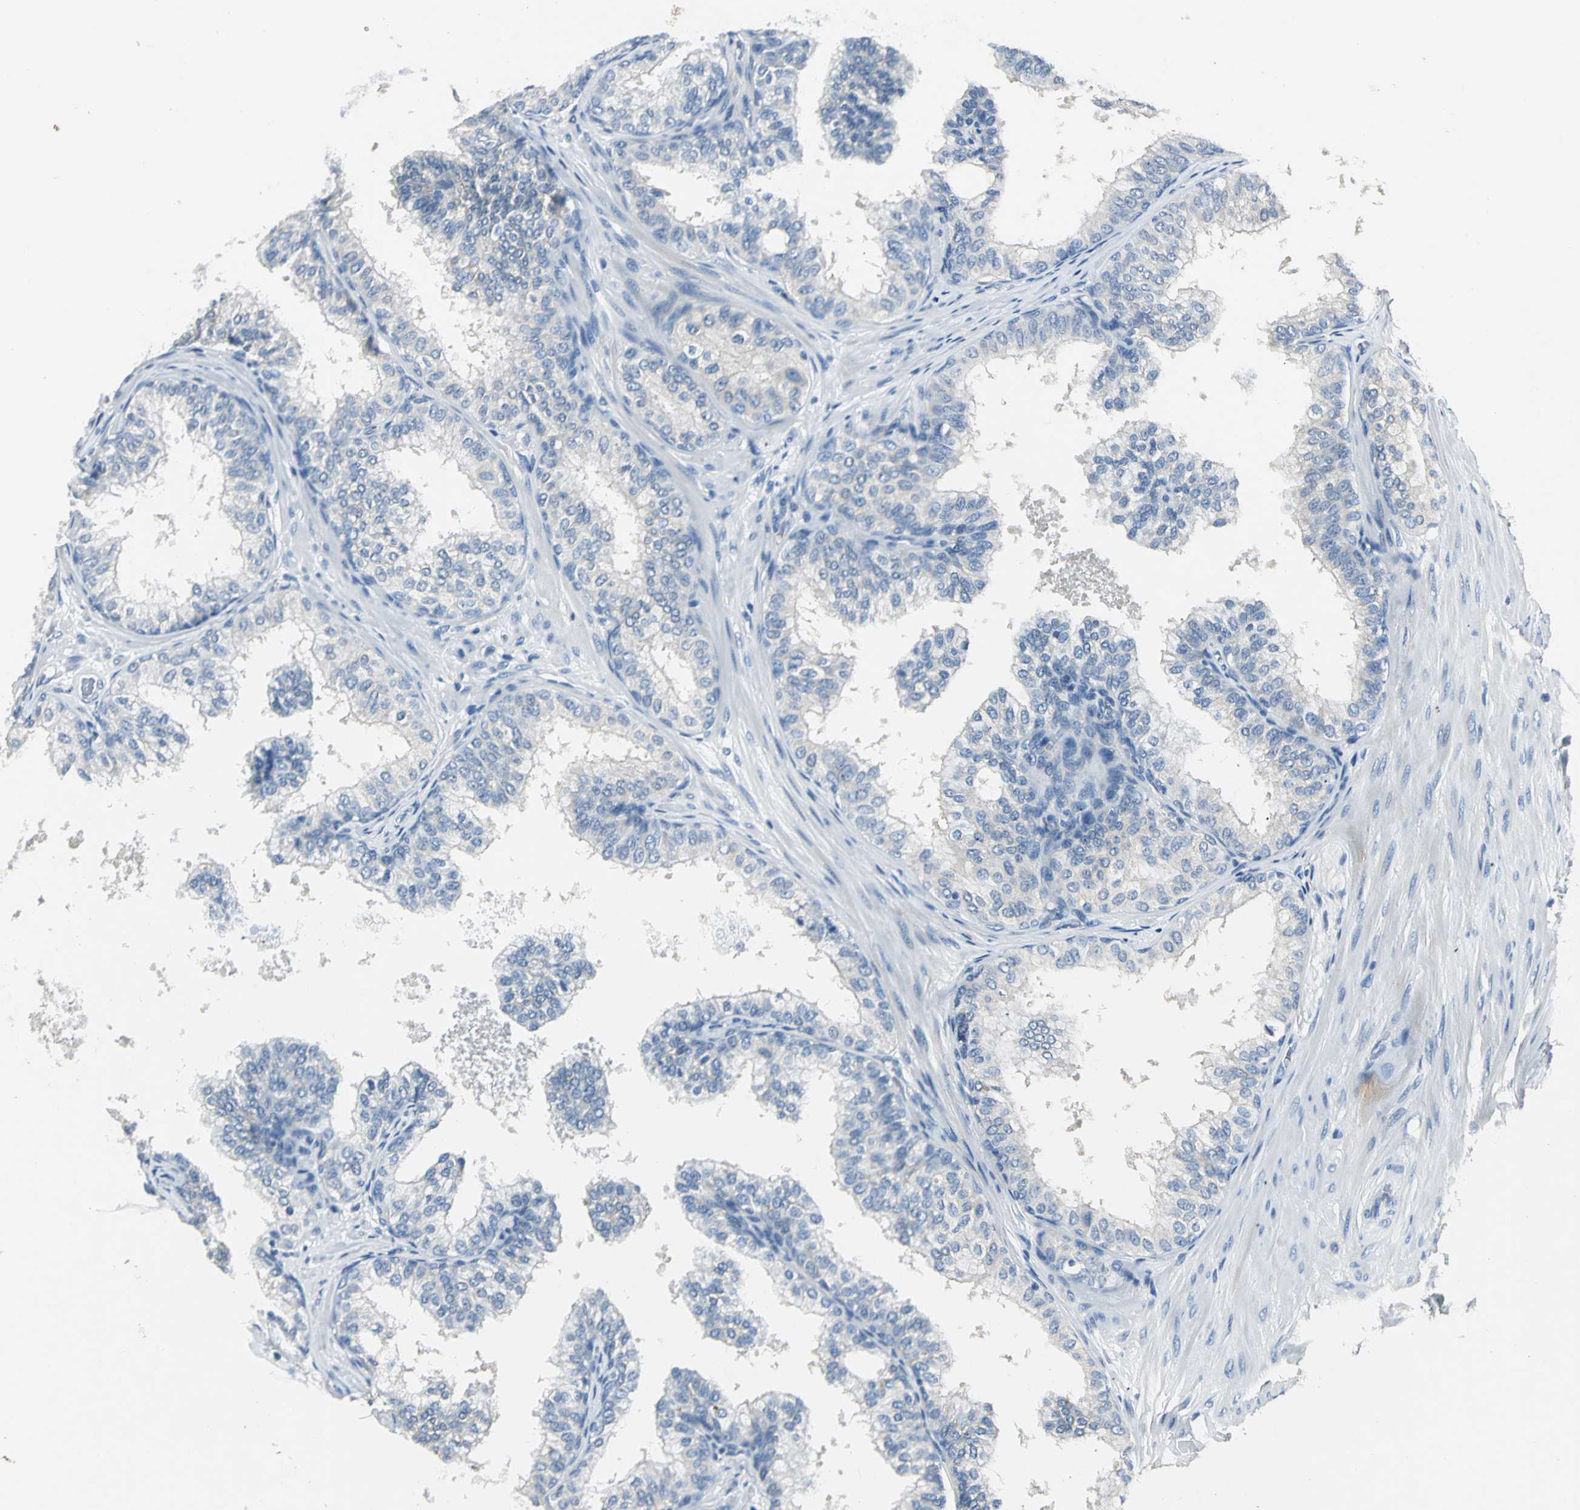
{"staining": {"intensity": "negative", "quantity": "none", "location": "none"}, "tissue": "prostate", "cell_type": "Glandular cells", "image_type": "normal", "snomed": [{"axis": "morphology", "description": "Normal tissue, NOS"}, {"axis": "topography", "description": "Prostate"}], "caption": "This is a histopathology image of immunohistochemistry staining of unremarkable prostate, which shows no expression in glandular cells.", "gene": "RIPOR1", "patient": {"sex": "male", "age": 60}}